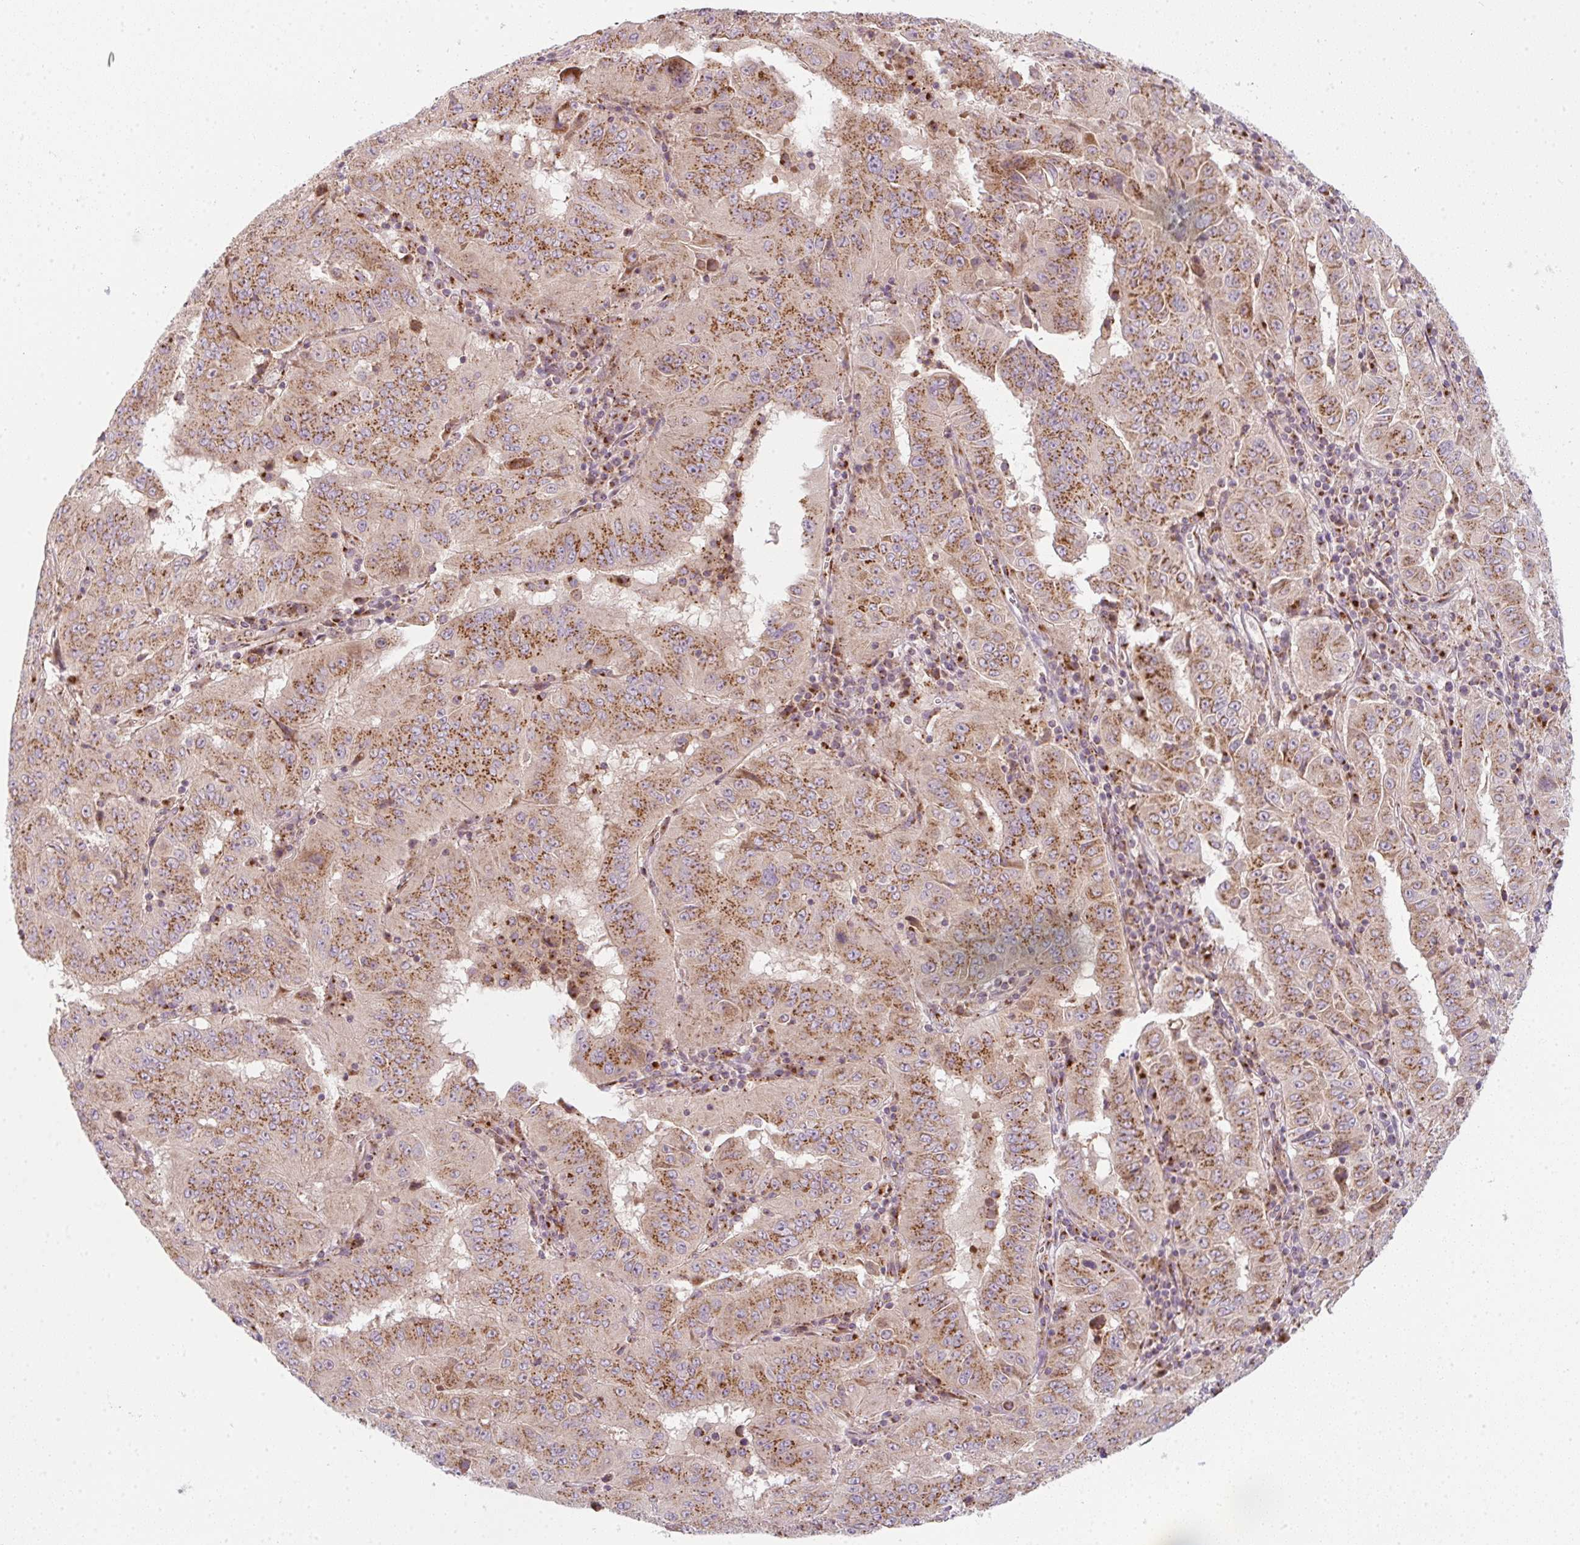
{"staining": {"intensity": "strong", "quantity": ">75%", "location": "cytoplasmic/membranous"}, "tissue": "pancreatic cancer", "cell_type": "Tumor cells", "image_type": "cancer", "snomed": [{"axis": "morphology", "description": "Adenocarcinoma, NOS"}, {"axis": "topography", "description": "Pancreas"}], "caption": "Immunohistochemistry histopathology image of human pancreatic adenocarcinoma stained for a protein (brown), which shows high levels of strong cytoplasmic/membranous expression in about >75% of tumor cells.", "gene": "GVQW3", "patient": {"sex": "male", "age": 63}}